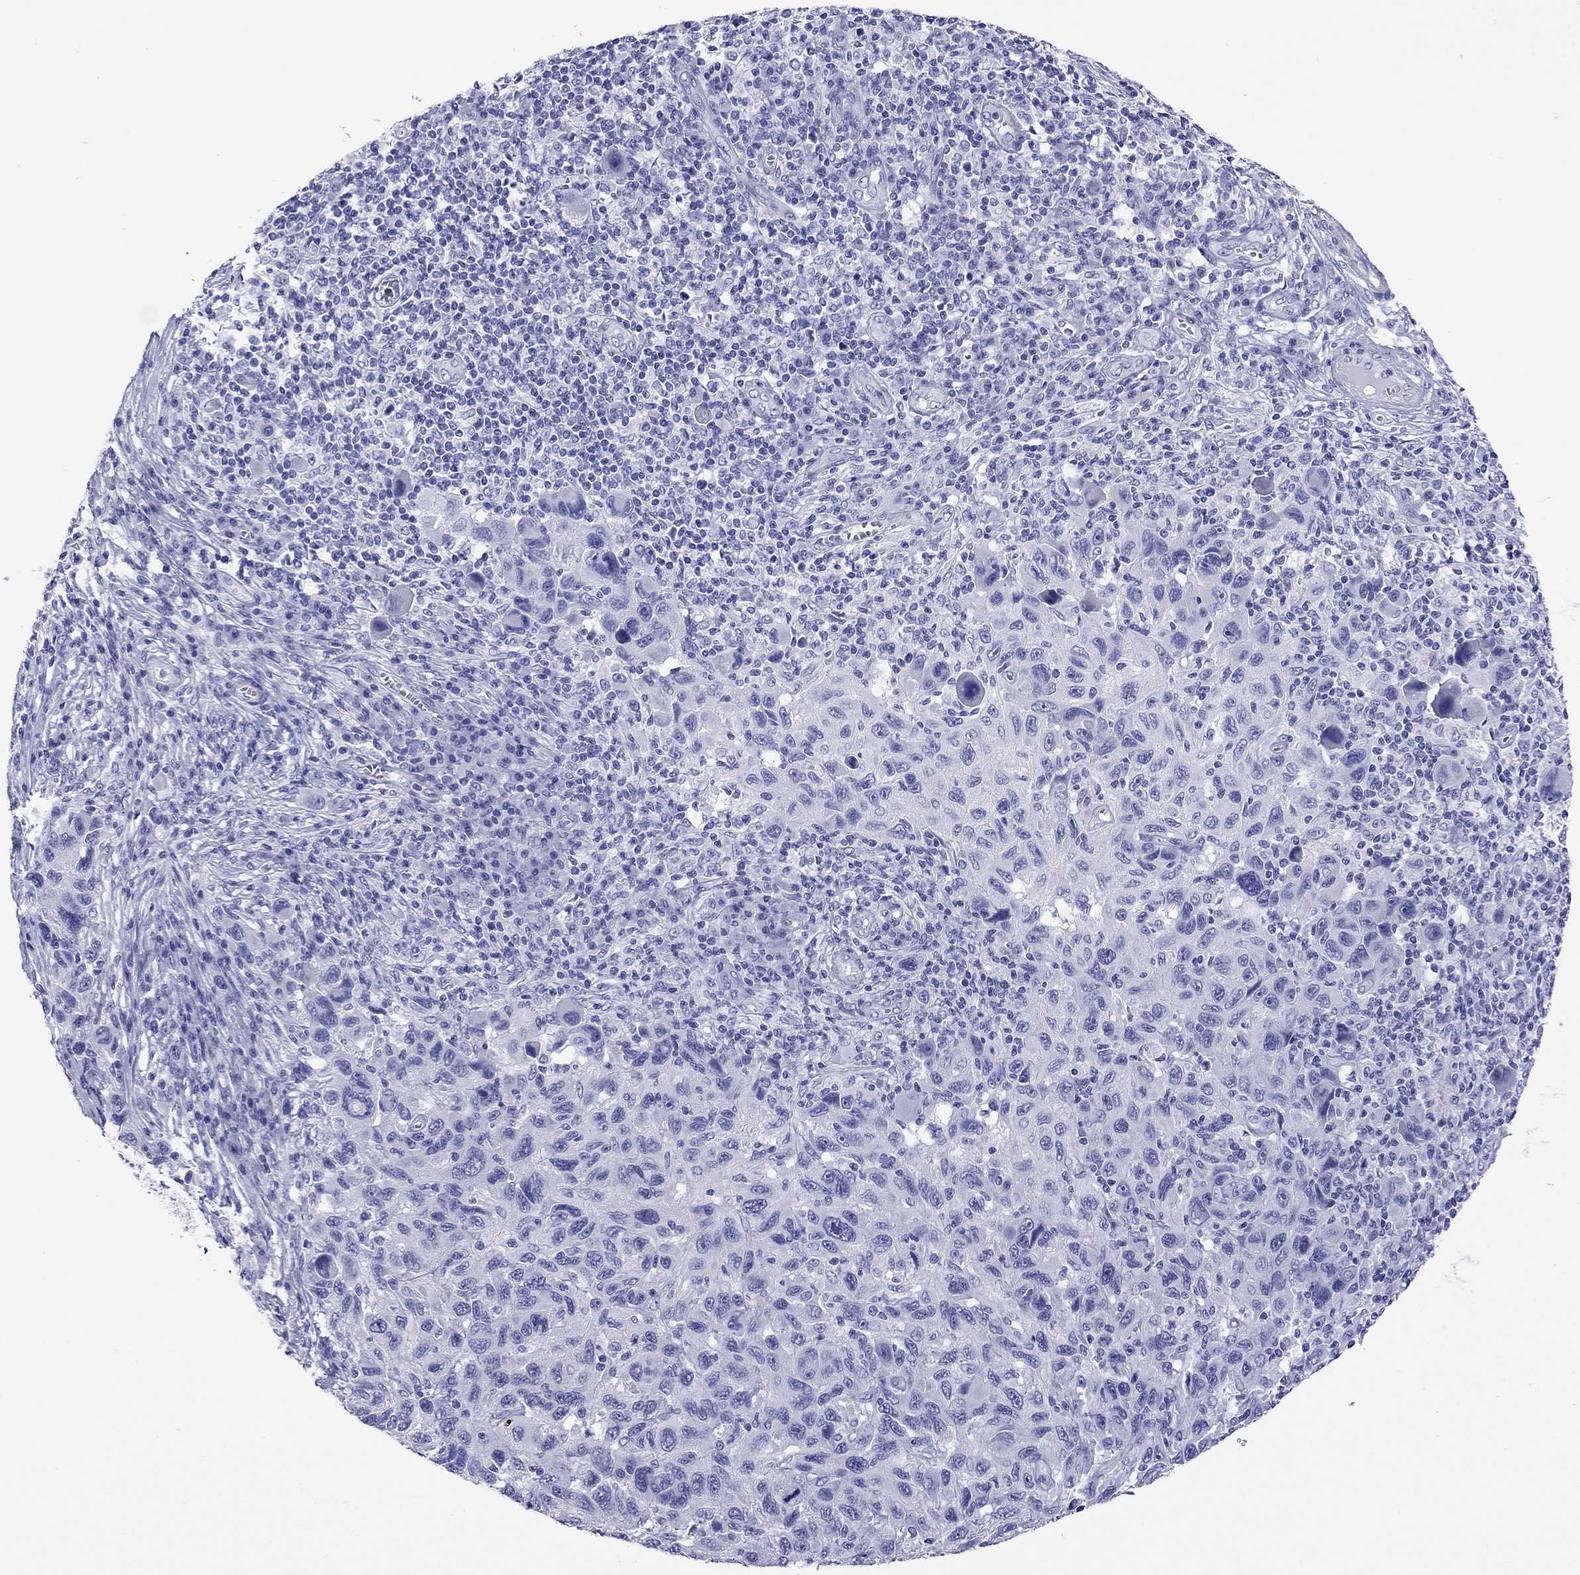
{"staining": {"intensity": "negative", "quantity": "none", "location": "none"}, "tissue": "melanoma", "cell_type": "Tumor cells", "image_type": "cancer", "snomed": [{"axis": "morphology", "description": "Malignant melanoma, NOS"}, {"axis": "topography", "description": "Skin"}], "caption": "Protein analysis of malignant melanoma demonstrates no significant staining in tumor cells.", "gene": "KIAA2012", "patient": {"sex": "male", "age": 53}}